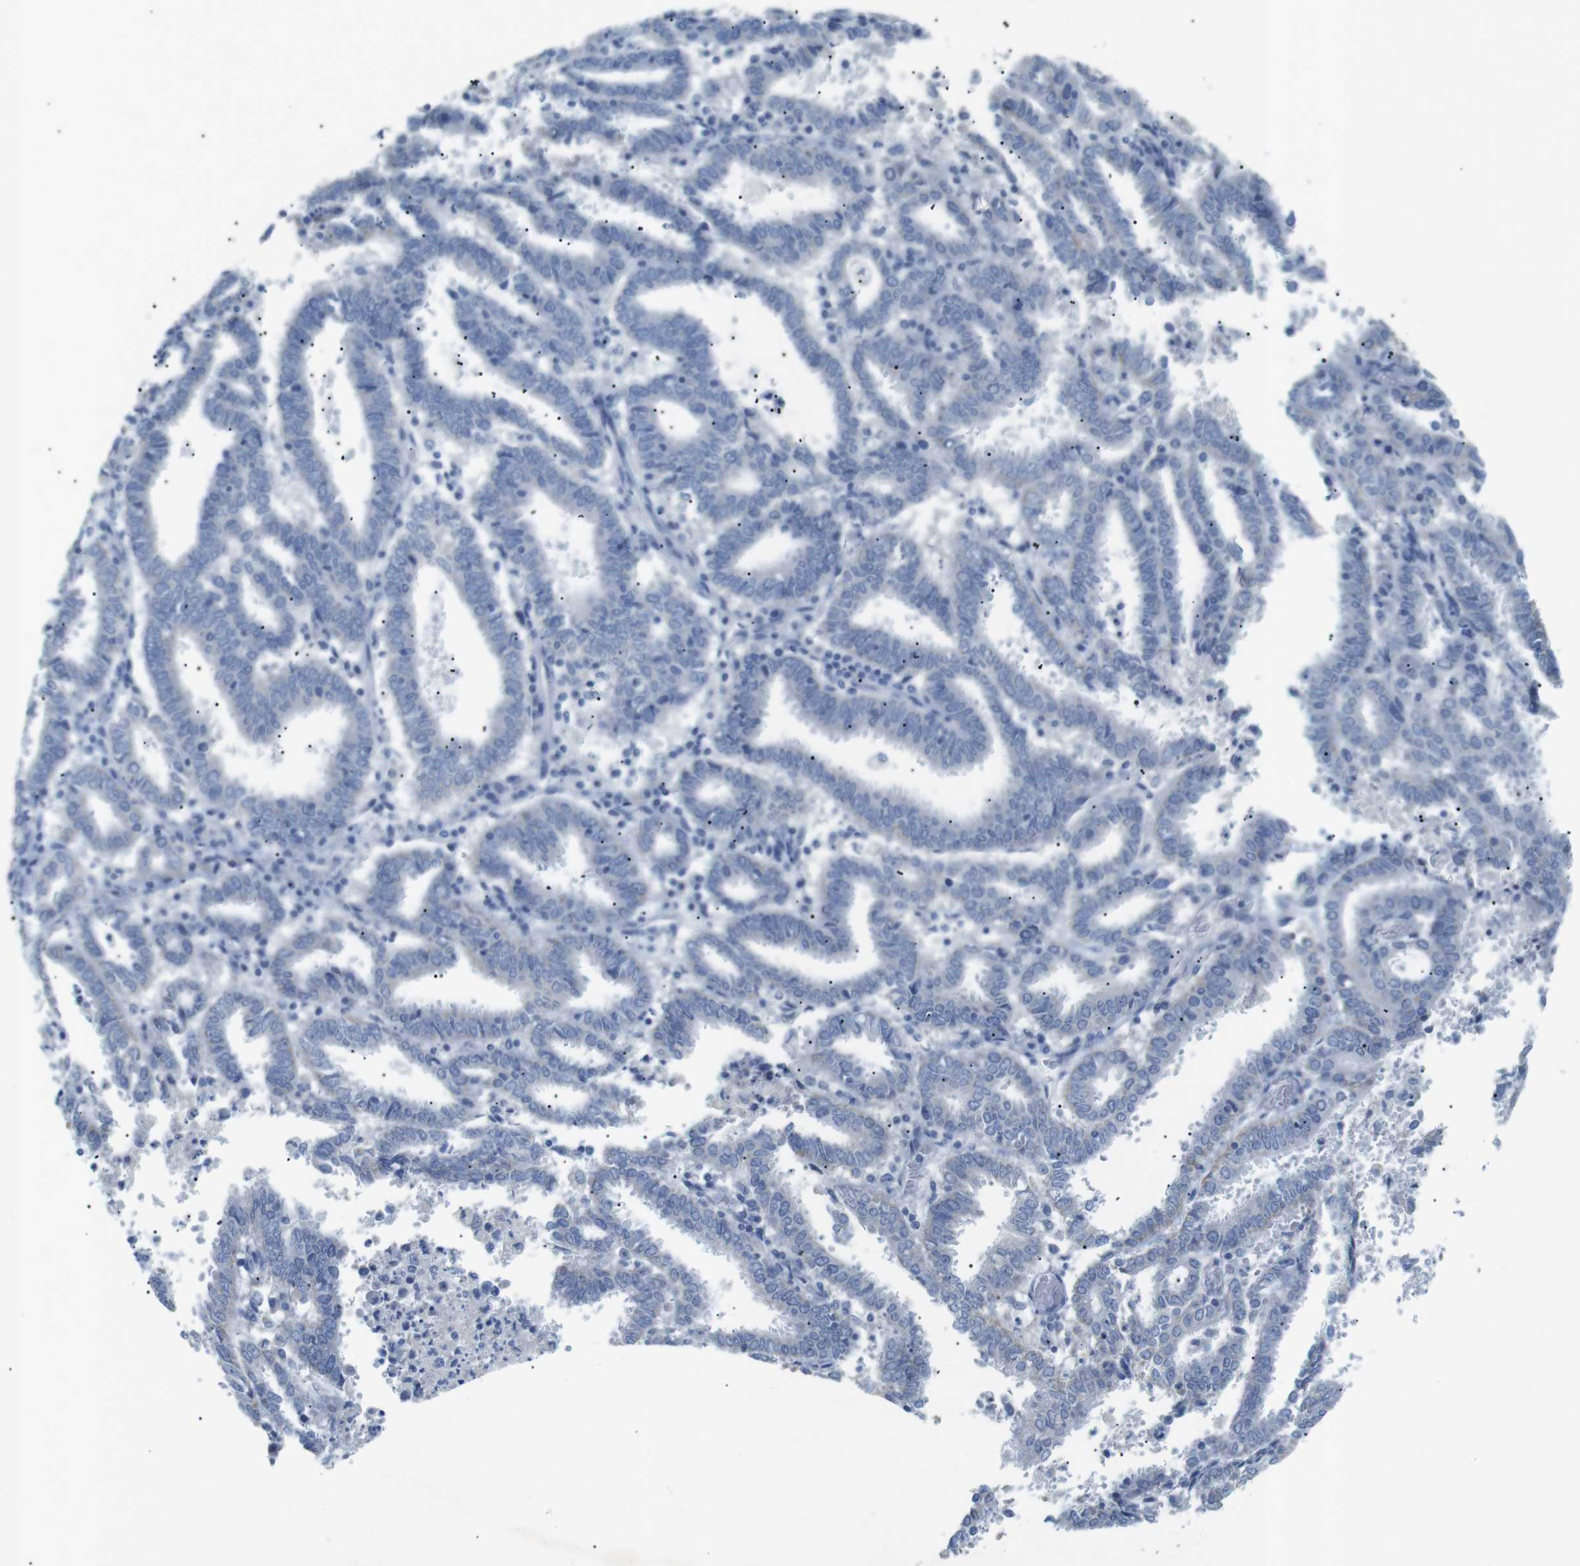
{"staining": {"intensity": "negative", "quantity": "none", "location": "none"}, "tissue": "endometrial cancer", "cell_type": "Tumor cells", "image_type": "cancer", "snomed": [{"axis": "morphology", "description": "Adenocarcinoma, NOS"}, {"axis": "topography", "description": "Uterus"}], "caption": "A high-resolution image shows immunohistochemistry staining of adenocarcinoma (endometrial), which exhibits no significant staining in tumor cells.", "gene": "SALL4", "patient": {"sex": "female", "age": 83}}